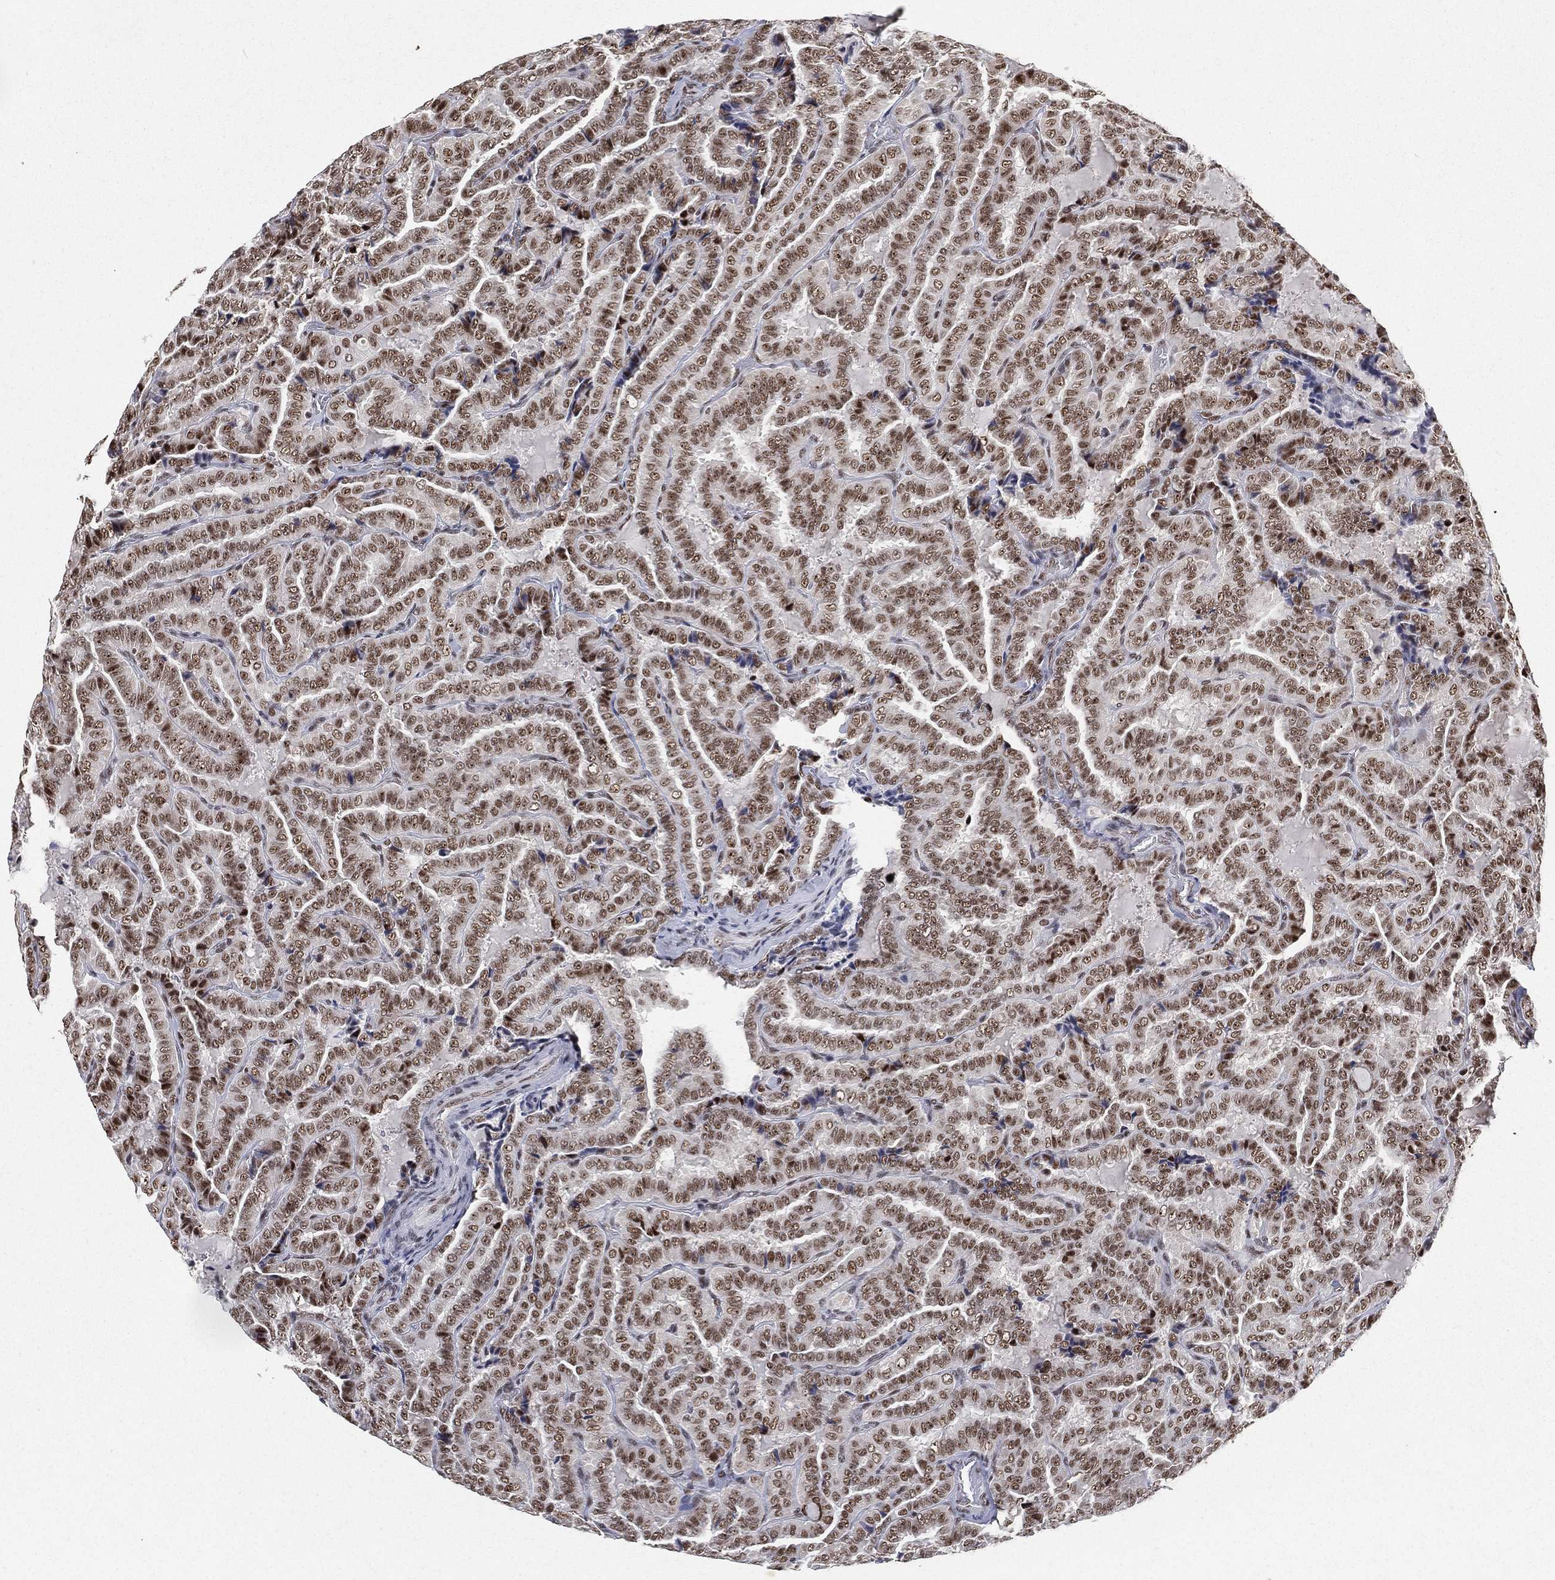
{"staining": {"intensity": "moderate", "quantity": ">75%", "location": "nuclear"}, "tissue": "thyroid cancer", "cell_type": "Tumor cells", "image_type": "cancer", "snomed": [{"axis": "morphology", "description": "Papillary adenocarcinoma, NOS"}, {"axis": "topography", "description": "Thyroid gland"}], "caption": "Immunohistochemical staining of thyroid papillary adenocarcinoma exhibits medium levels of moderate nuclear positivity in about >75% of tumor cells.", "gene": "DDX27", "patient": {"sex": "female", "age": 39}}